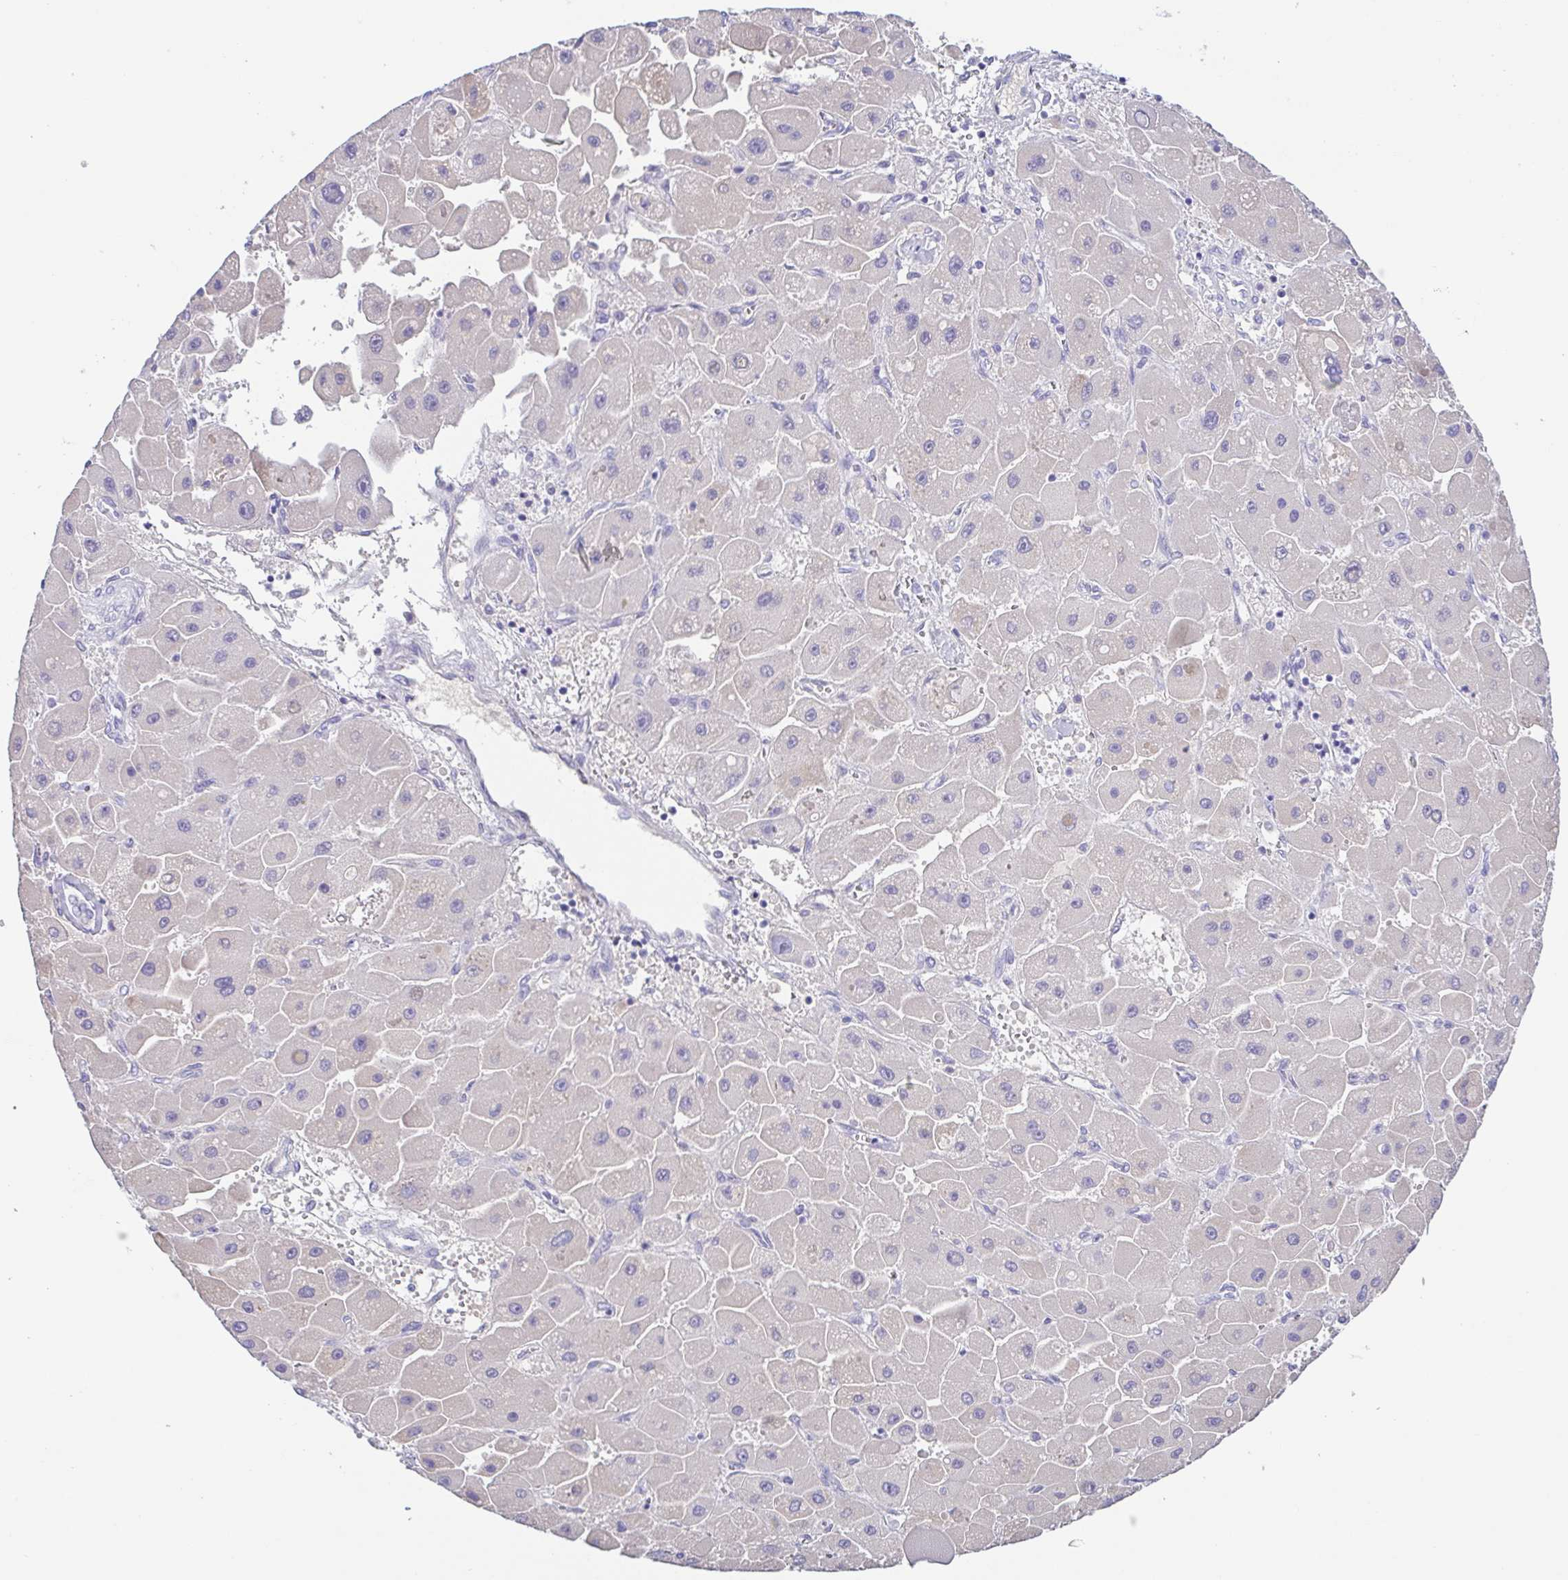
{"staining": {"intensity": "negative", "quantity": "none", "location": "none"}, "tissue": "liver cancer", "cell_type": "Tumor cells", "image_type": "cancer", "snomed": [{"axis": "morphology", "description": "Carcinoma, Hepatocellular, NOS"}, {"axis": "topography", "description": "Liver"}], "caption": "DAB (3,3'-diaminobenzidine) immunohistochemical staining of liver hepatocellular carcinoma displays no significant positivity in tumor cells.", "gene": "A1BG", "patient": {"sex": "male", "age": 24}}